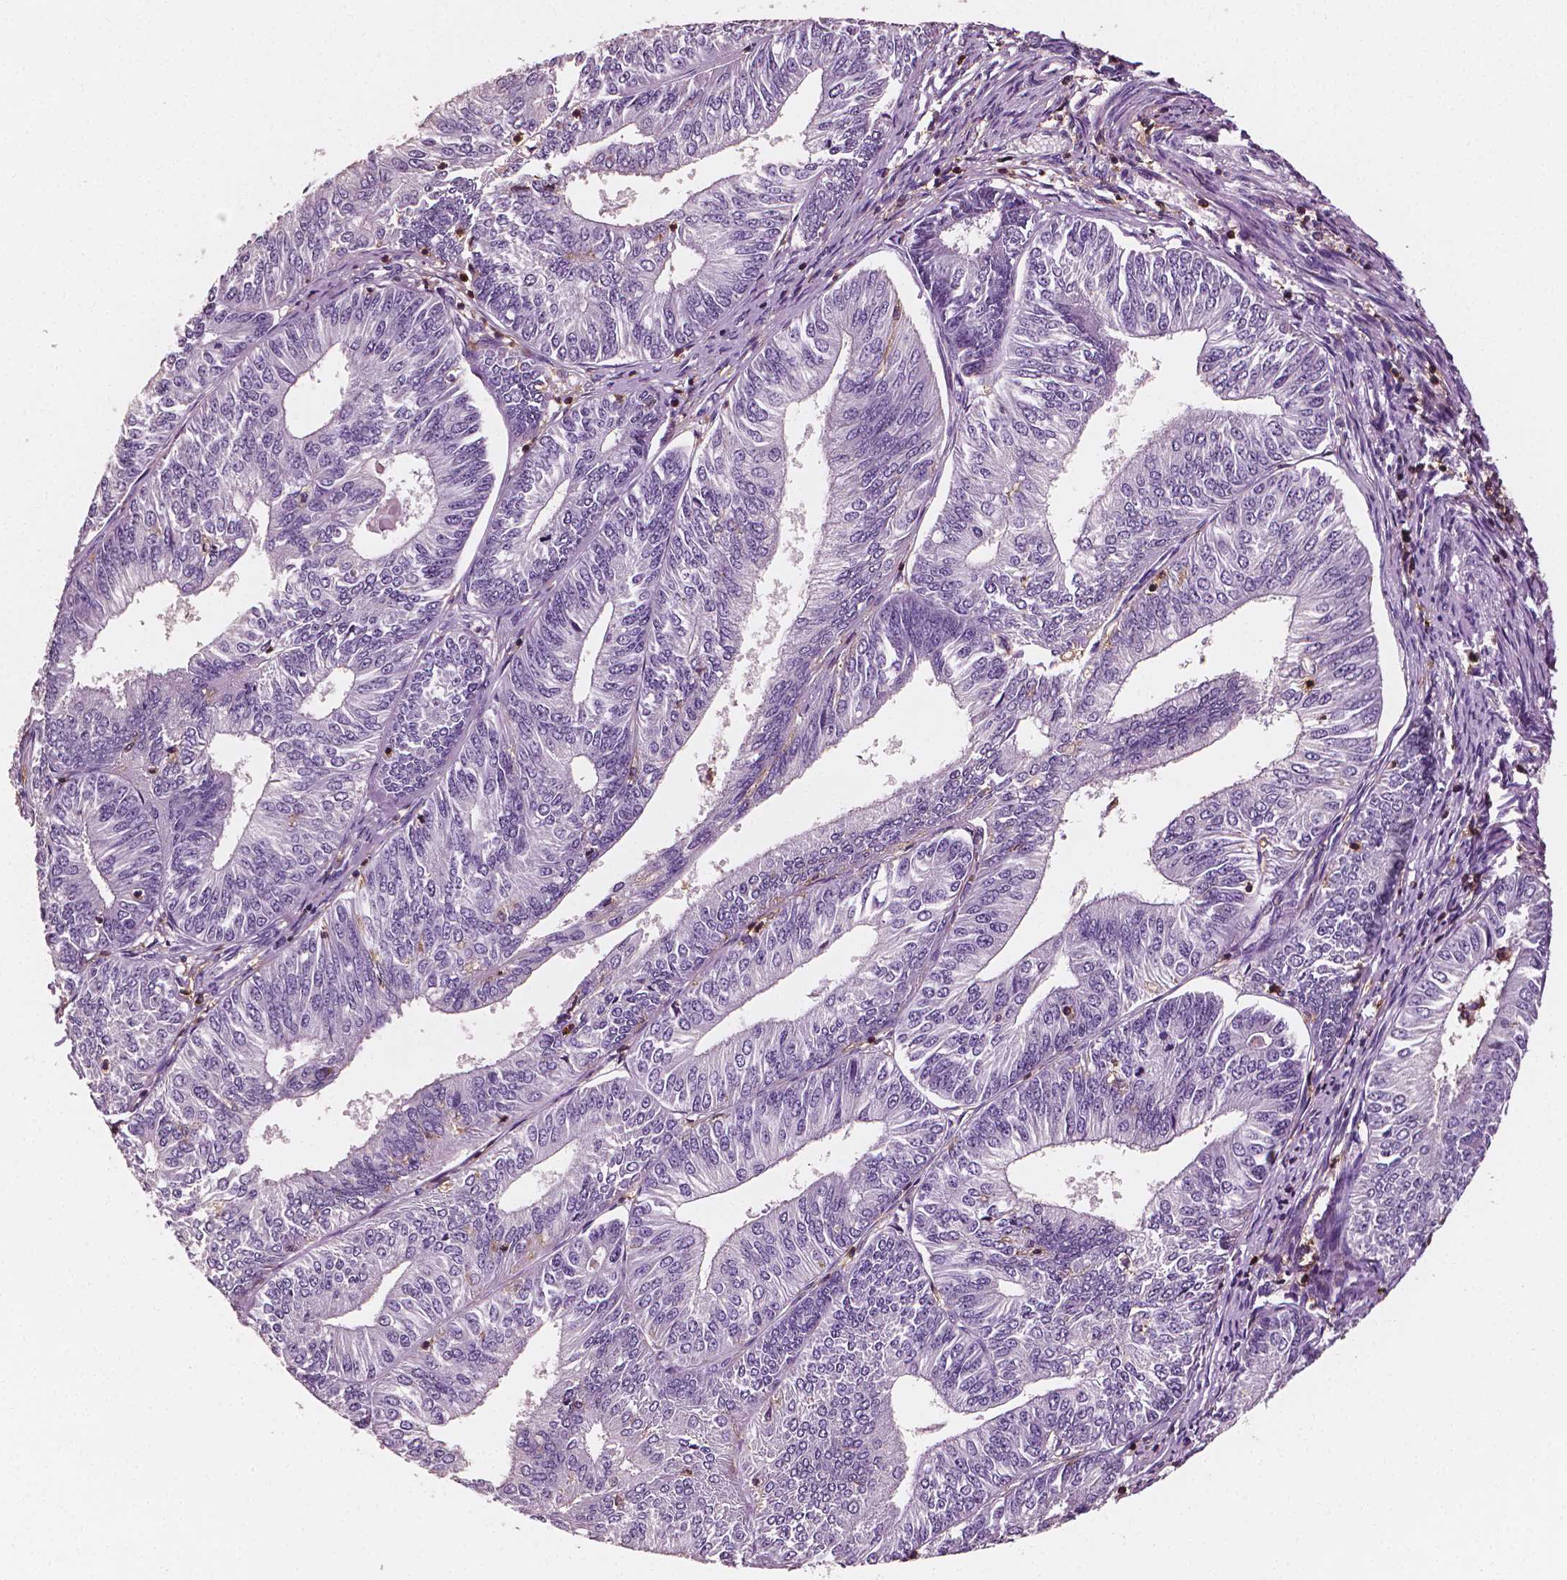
{"staining": {"intensity": "negative", "quantity": "none", "location": "none"}, "tissue": "endometrial cancer", "cell_type": "Tumor cells", "image_type": "cancer", "snomed": [{"axis": "morphology", "description": "Adenocarcinoma, NOS"}, {"axis": "topography", "description": "Endometrium"}], "caption": "A high-resolution image shows immunohistochemistry staining of endometrial adenocarcinoma, which reveals no significant staining in tumor cells.", "gene": "PTPRC", "patient": {"sex": "female", "age": 58}}